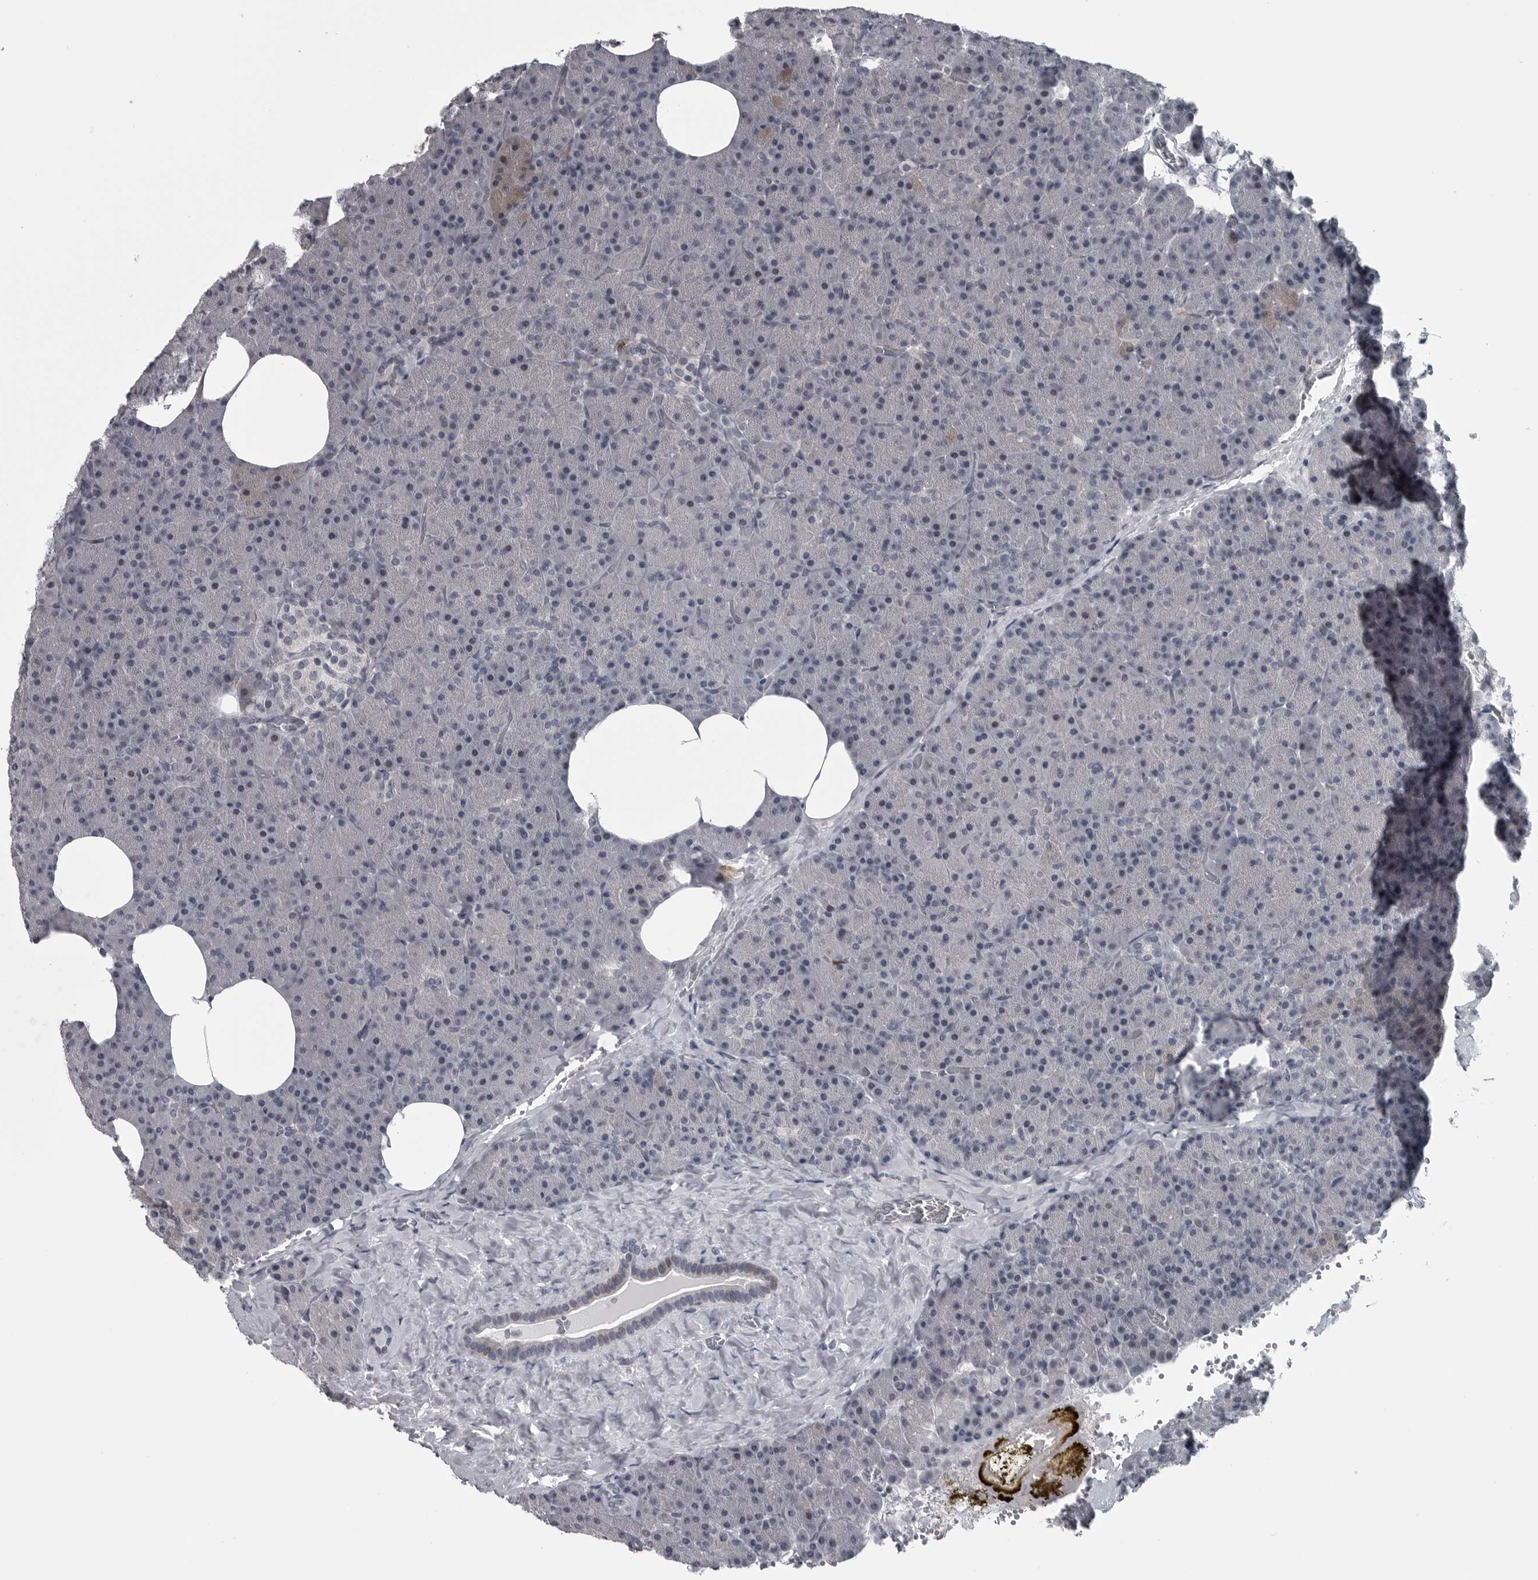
{"staining": {"intensity": "negative", "quantity": "none", "location": "none"}, "tissue": "pancreas", "cell_type": "Exocrine glandular cells", "image_type": "normal", "snomed": [{"axis": "morphology", "description": "Normal tissue, NOS"}, {"axis": "morphology", "description": "Carcinoid, malignant, NOS"}, {"axis": "topography", "description": "Pancreas"}], "caption": "This is an immunohistochemistry histopathology image of benign pancreas. There is no expression in exocrine glandular cells.", "gene": "LYSMD1", "patient": {"sex": "female", "age": 35}}